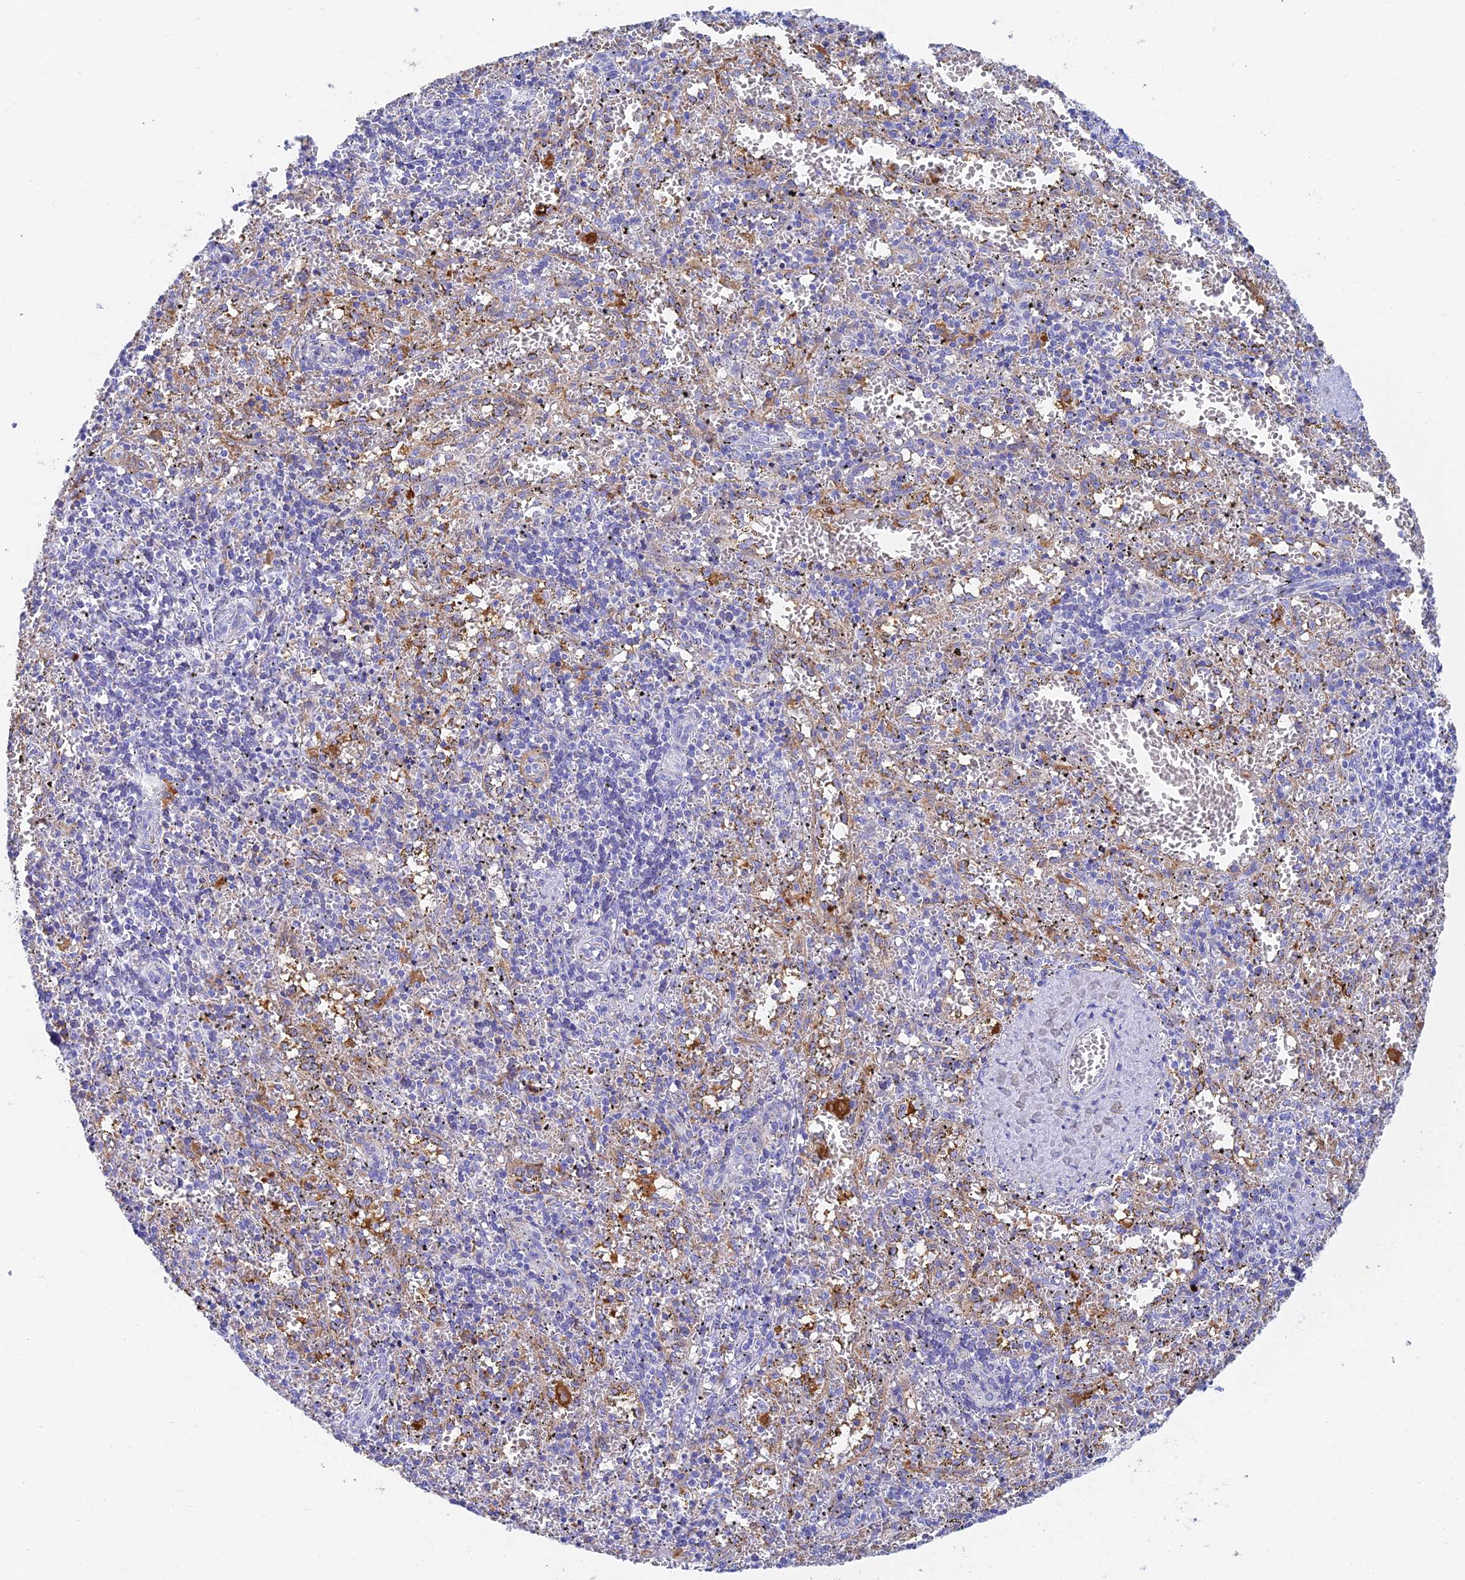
{"staining": {"intensity": "negative", "quantity": "none", "location": "none"}, "tissue": "spleen", "cell_type": "Cells in red pulp", "image_type": "normal", "snomed": [{"axis": "morphology", "description": "Normal tissue, NOS"}, {"axis": "topography", "description": "Spleen"}], "caption": "The immunohistochemistry (IHC) image has no significant positivity in cells in red pulp of spleen. (DAB IHC visualized using brightfield microscopy, high magnification).", "gene": "ADAMTS13", "patient": {"sex": "male", "age": 11}}